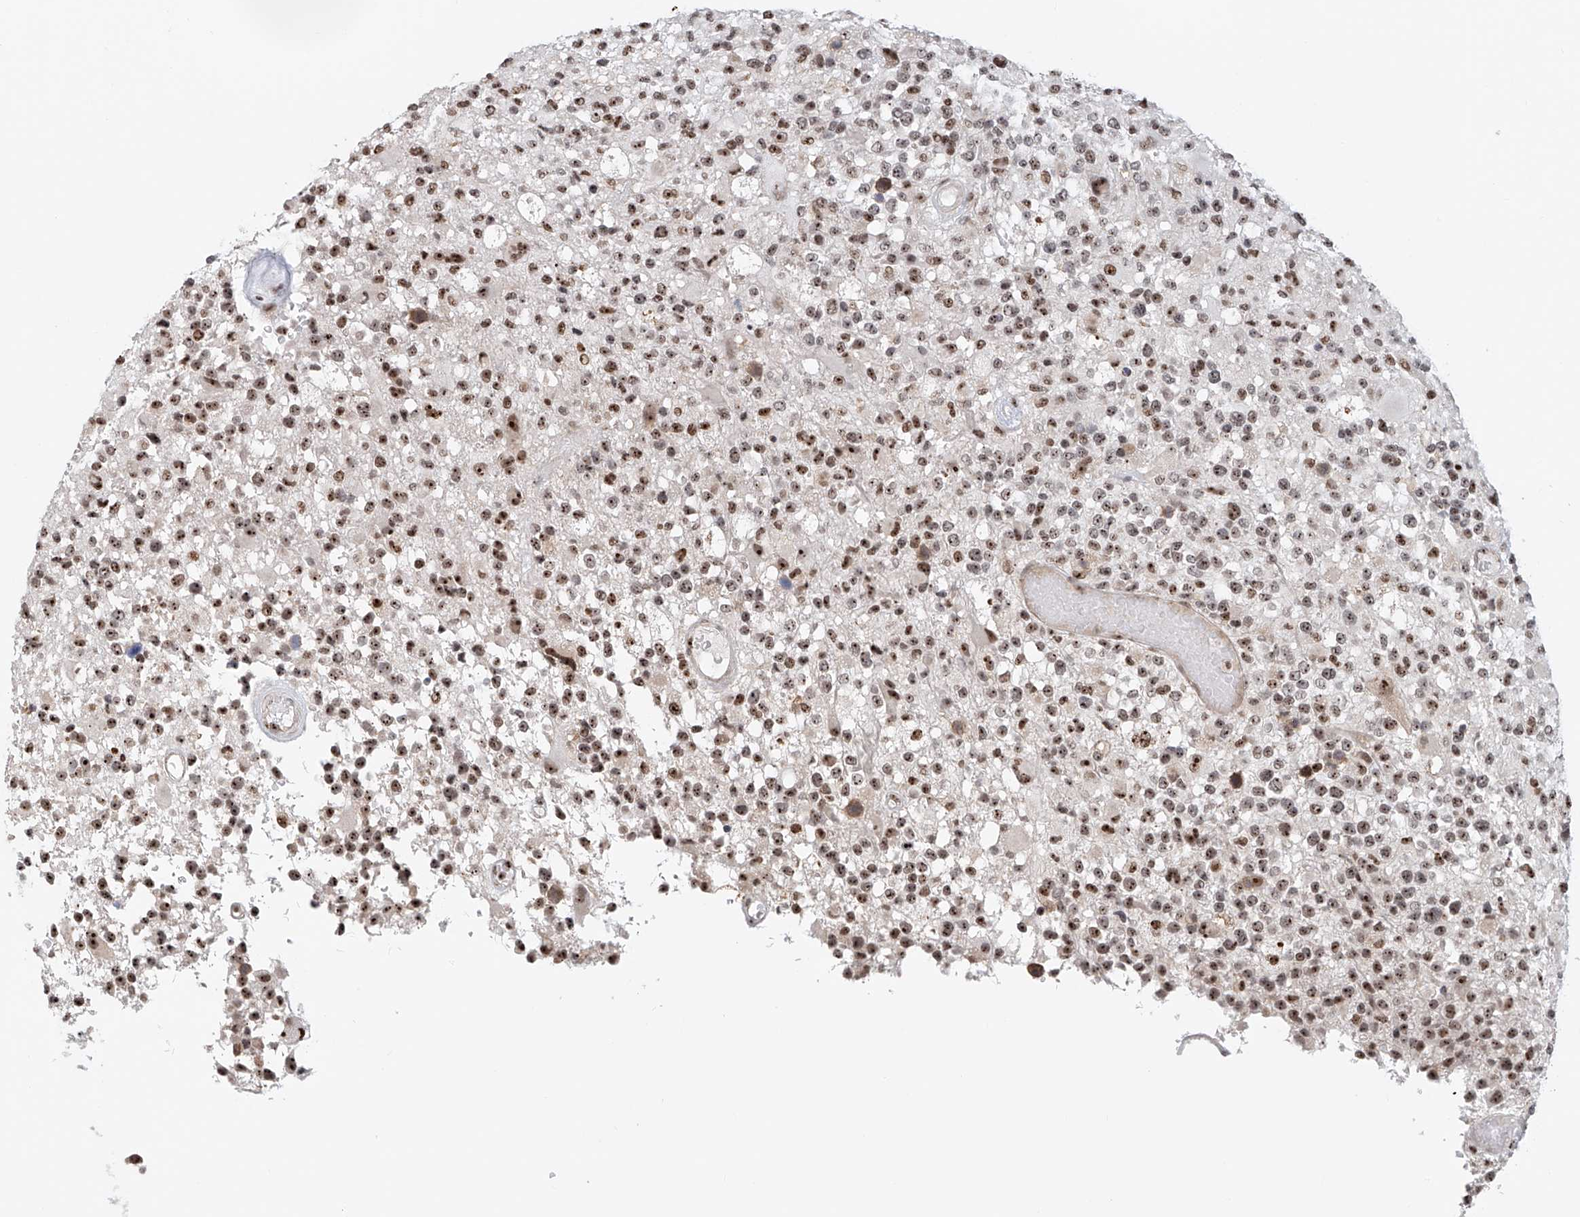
{"staining": {"intensity": "moderate", "quantity": ">75%", "location": "nuclear"}, "tissue": "glioma", "cell_type": "Tumor cells", "image_type": "cancer", "snomed": [{"axis": "morphology", "description": "Glioma, malignant, High grade"}, {"axis": "morphology", "description": "Glioblastoma, NOS"}, {"axis": "topography", "description": "Brain"}], "caption": "This is an image of immunohistochemistry staining of malignant glioma (high-grade), which shows moderate staining in the nuclear of tumor cells.", "gene": "PRUNE2", "patient": {"sex": "male", "age": 60}}